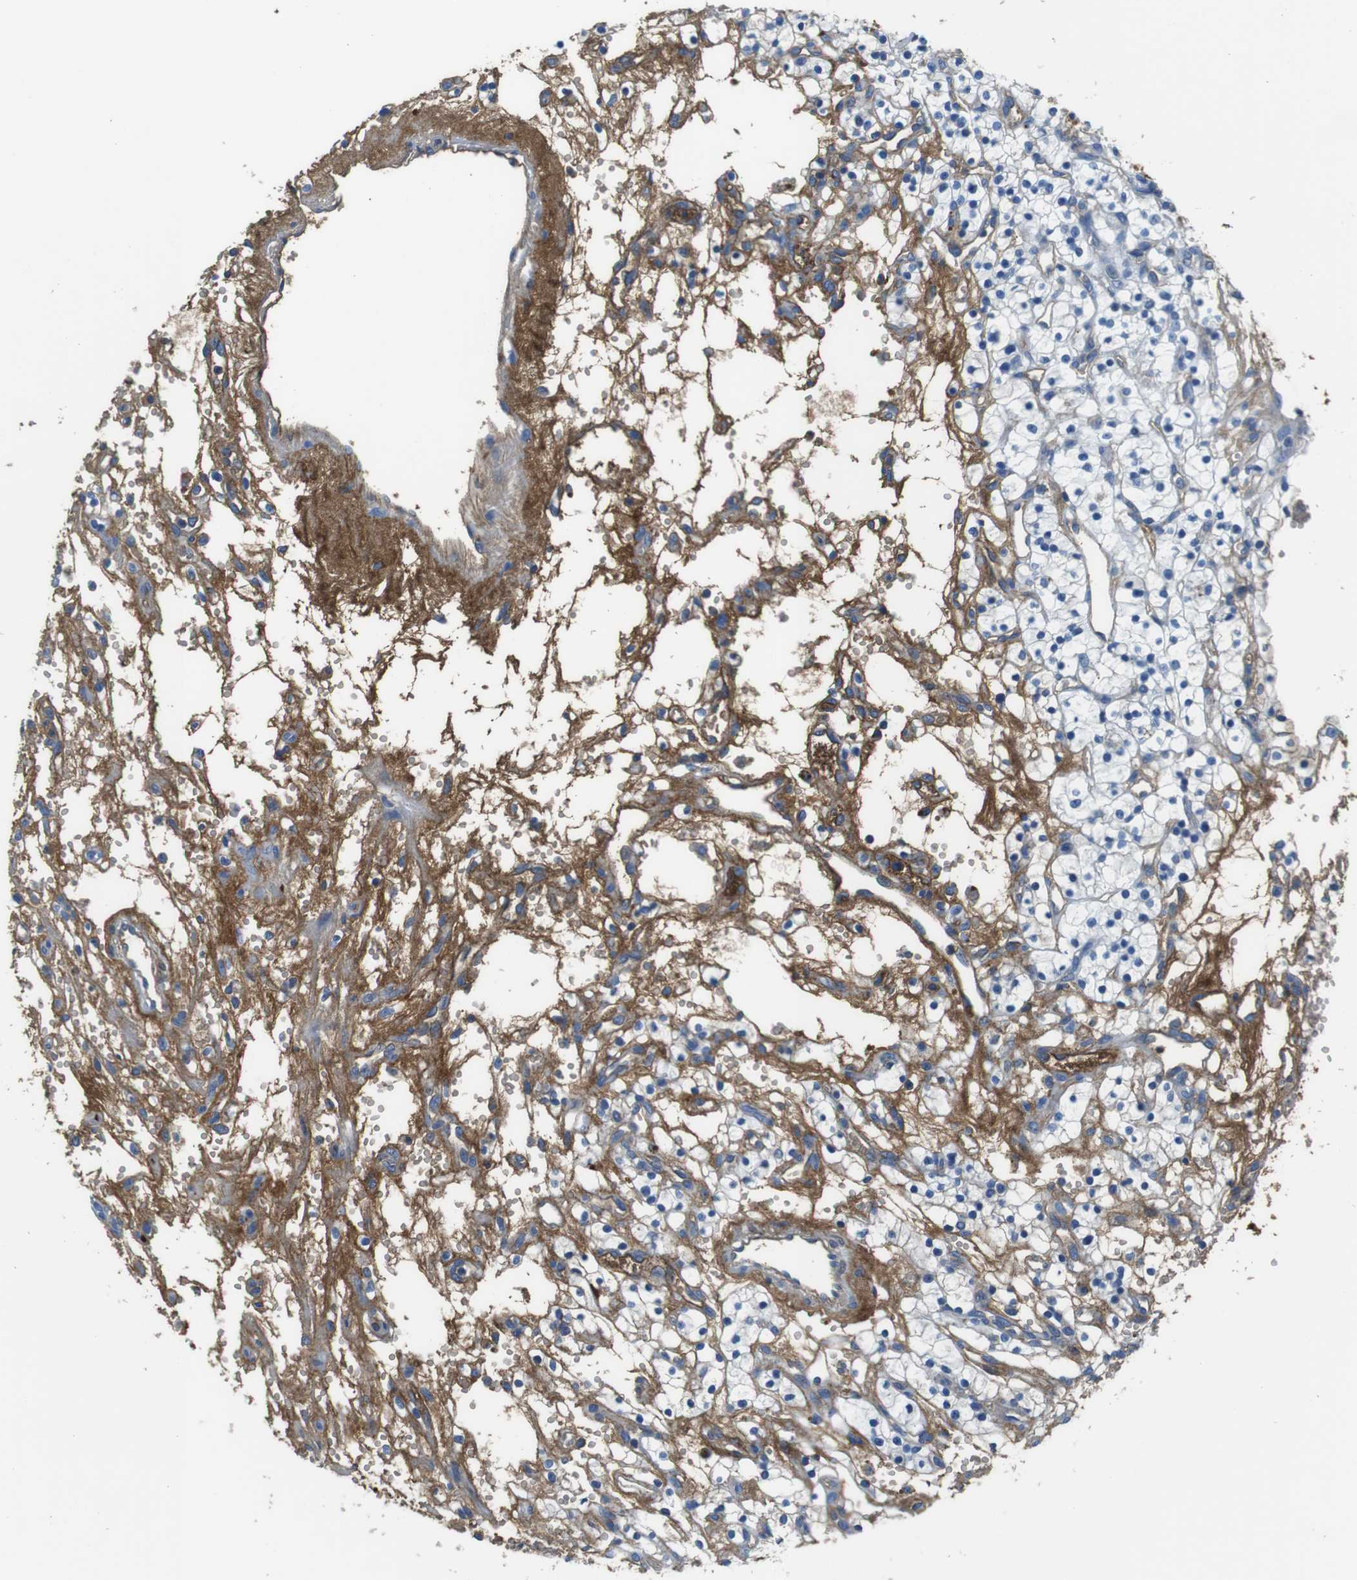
{"staining": {"intensity": "negative", "quantity": "none", "location": "none"}, "tissue": "renal cancer", "cell_type": "Tumor cells", "image_type": "cancer", "snomed": [{"axis": "morphology", "description": "Adenocarcinoma, NOS"}, {"axis": "topography", "description": "Kidney"}], "caption": "Protein analysis of renal cancer (adenocarcinoma) reveals no significant expression in tumor cells. (DAB immunohistochemistry, high magnification).", "gene": "IGKC", "patient": {"sex": "female", "age": 57}}